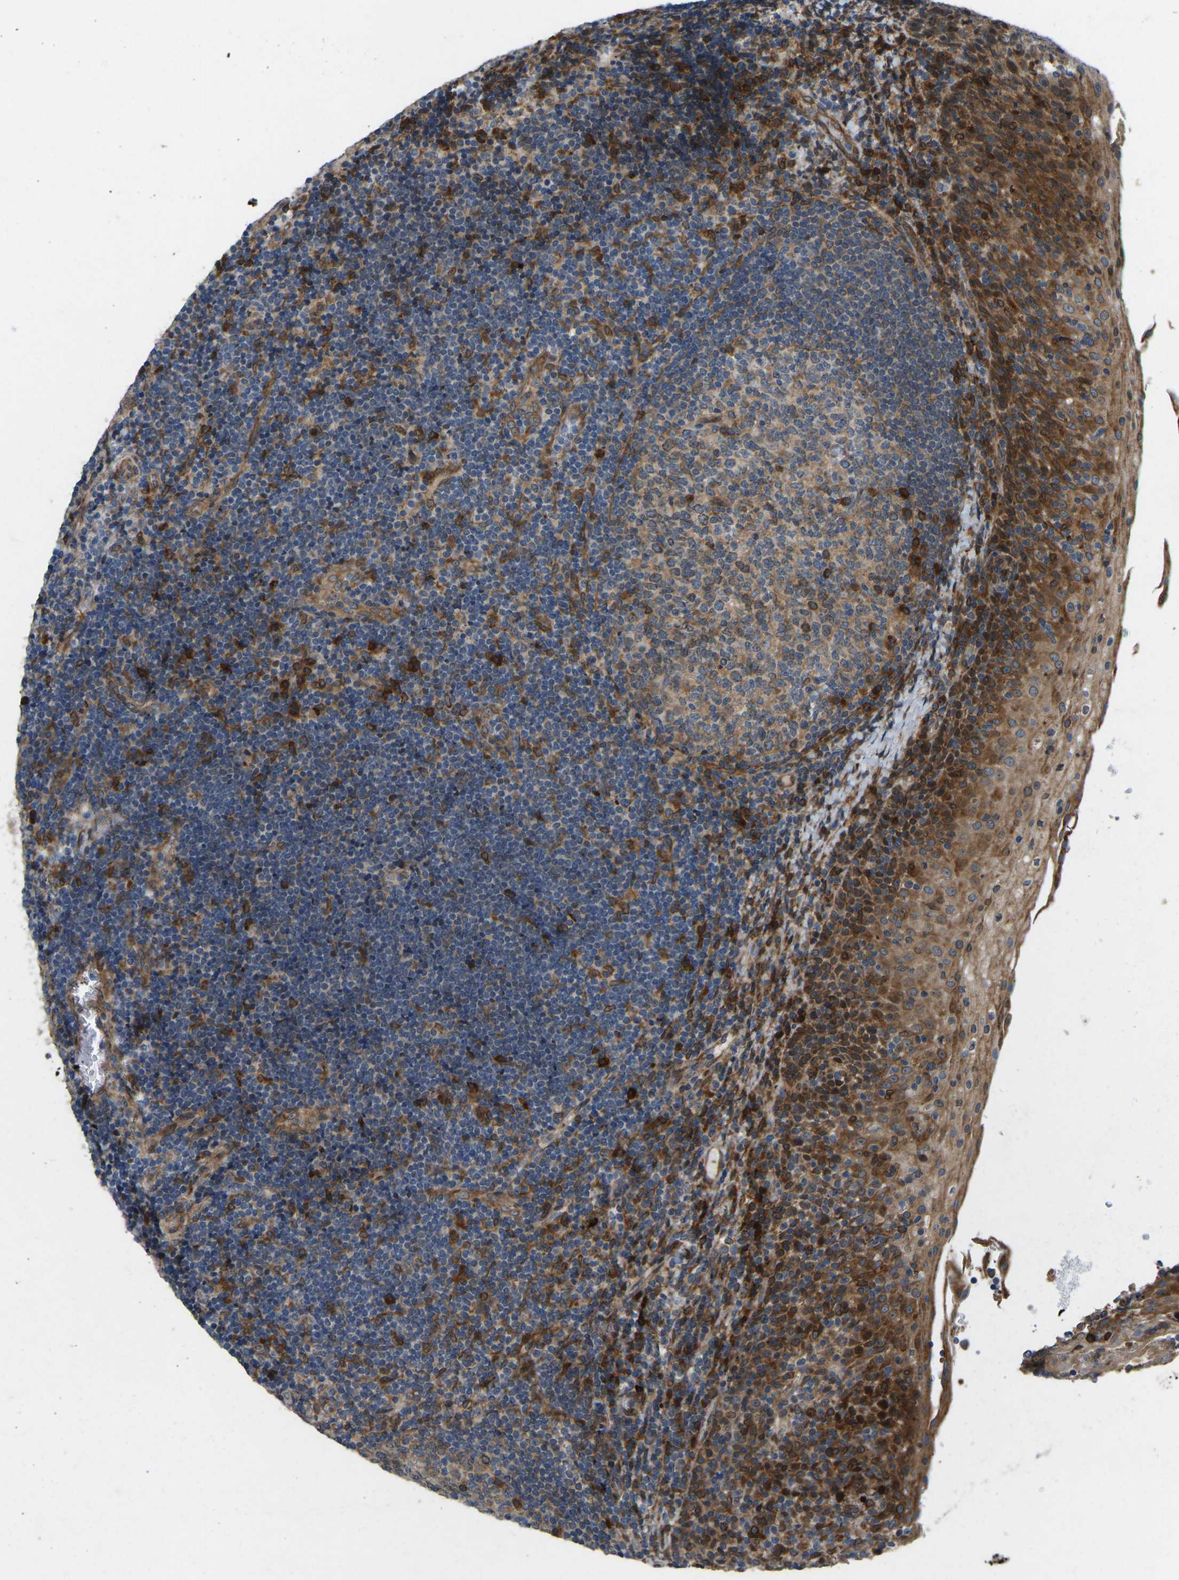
{"staining": {"intensity": "strong", "quantity": "<25%", "location": "cytoplasmic/membranous"}, "tissue": "lymphoma", "cell_type": "Tumor cells", "image_type": "cancer", "snomed": [{"axis": "morphology", "description": "Malignant lymphoma, non-Hodgkin's type, High grade"}, {"axis": "topography", "description": "Tonsil"}], "caption": "High-grade malignant lymphoma, non-Hodgkin's type tissue exhibits strong cytoplasmic/membranous expression in about <25% of tumor cells, visualized by immunohistochemistry.", "gene": "OS9", "patient": {"sex": "female", "age": 36}}